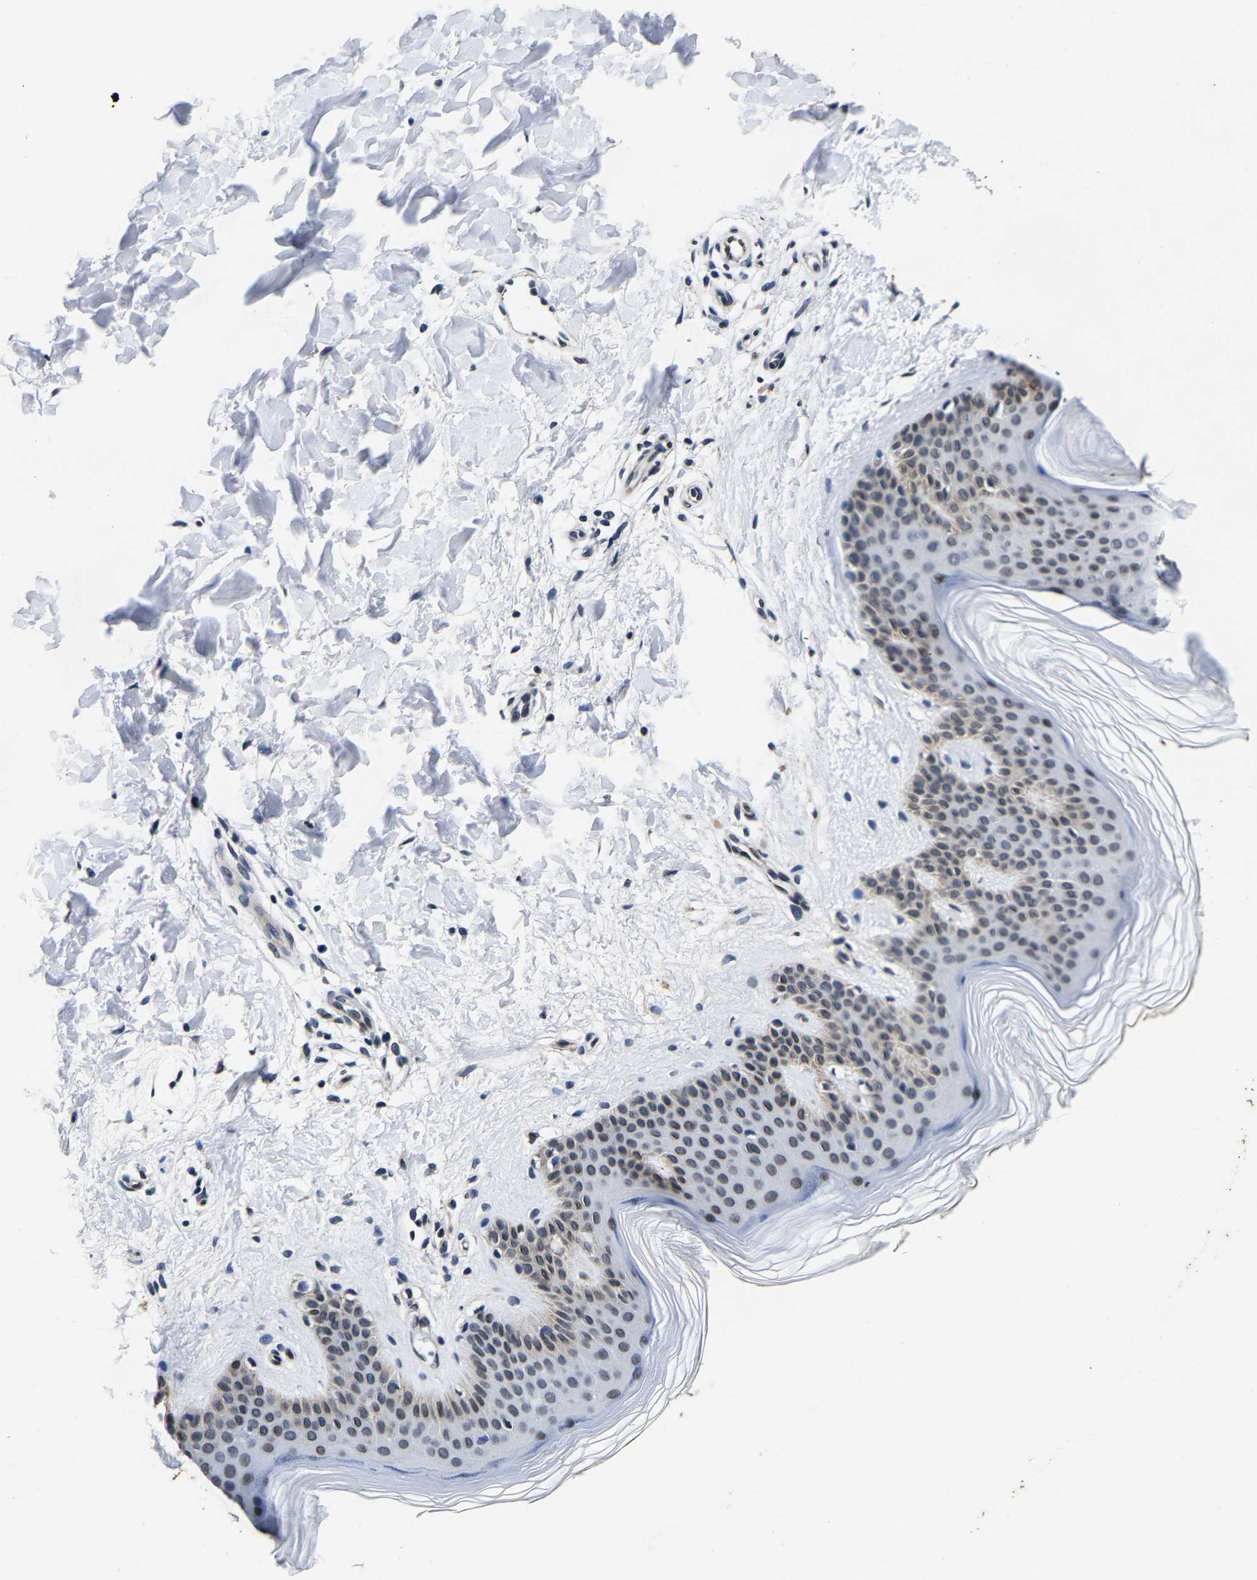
{"staining": {"intensity": "moderate", "quantity": ">75%", "location": "nuclear"}, "tissue": "skin", "cell_type": "Fibroblasts", "image_type": "normal", "snomed": [{"axis": "morphology", "description": "Normal tissue, NOS"}, {"axis": "morphology", "description": "Malignant melanoma, Metastatic site"}, {"axis": "topography", "description": "Skin"}], "caption": "Human skin stained with a brown dye demonstrates moderate nuclear positive staining in about >75% of fibroblasts.", "gene": "UBN2", "patient": {"sex": "male", "age": 41}}